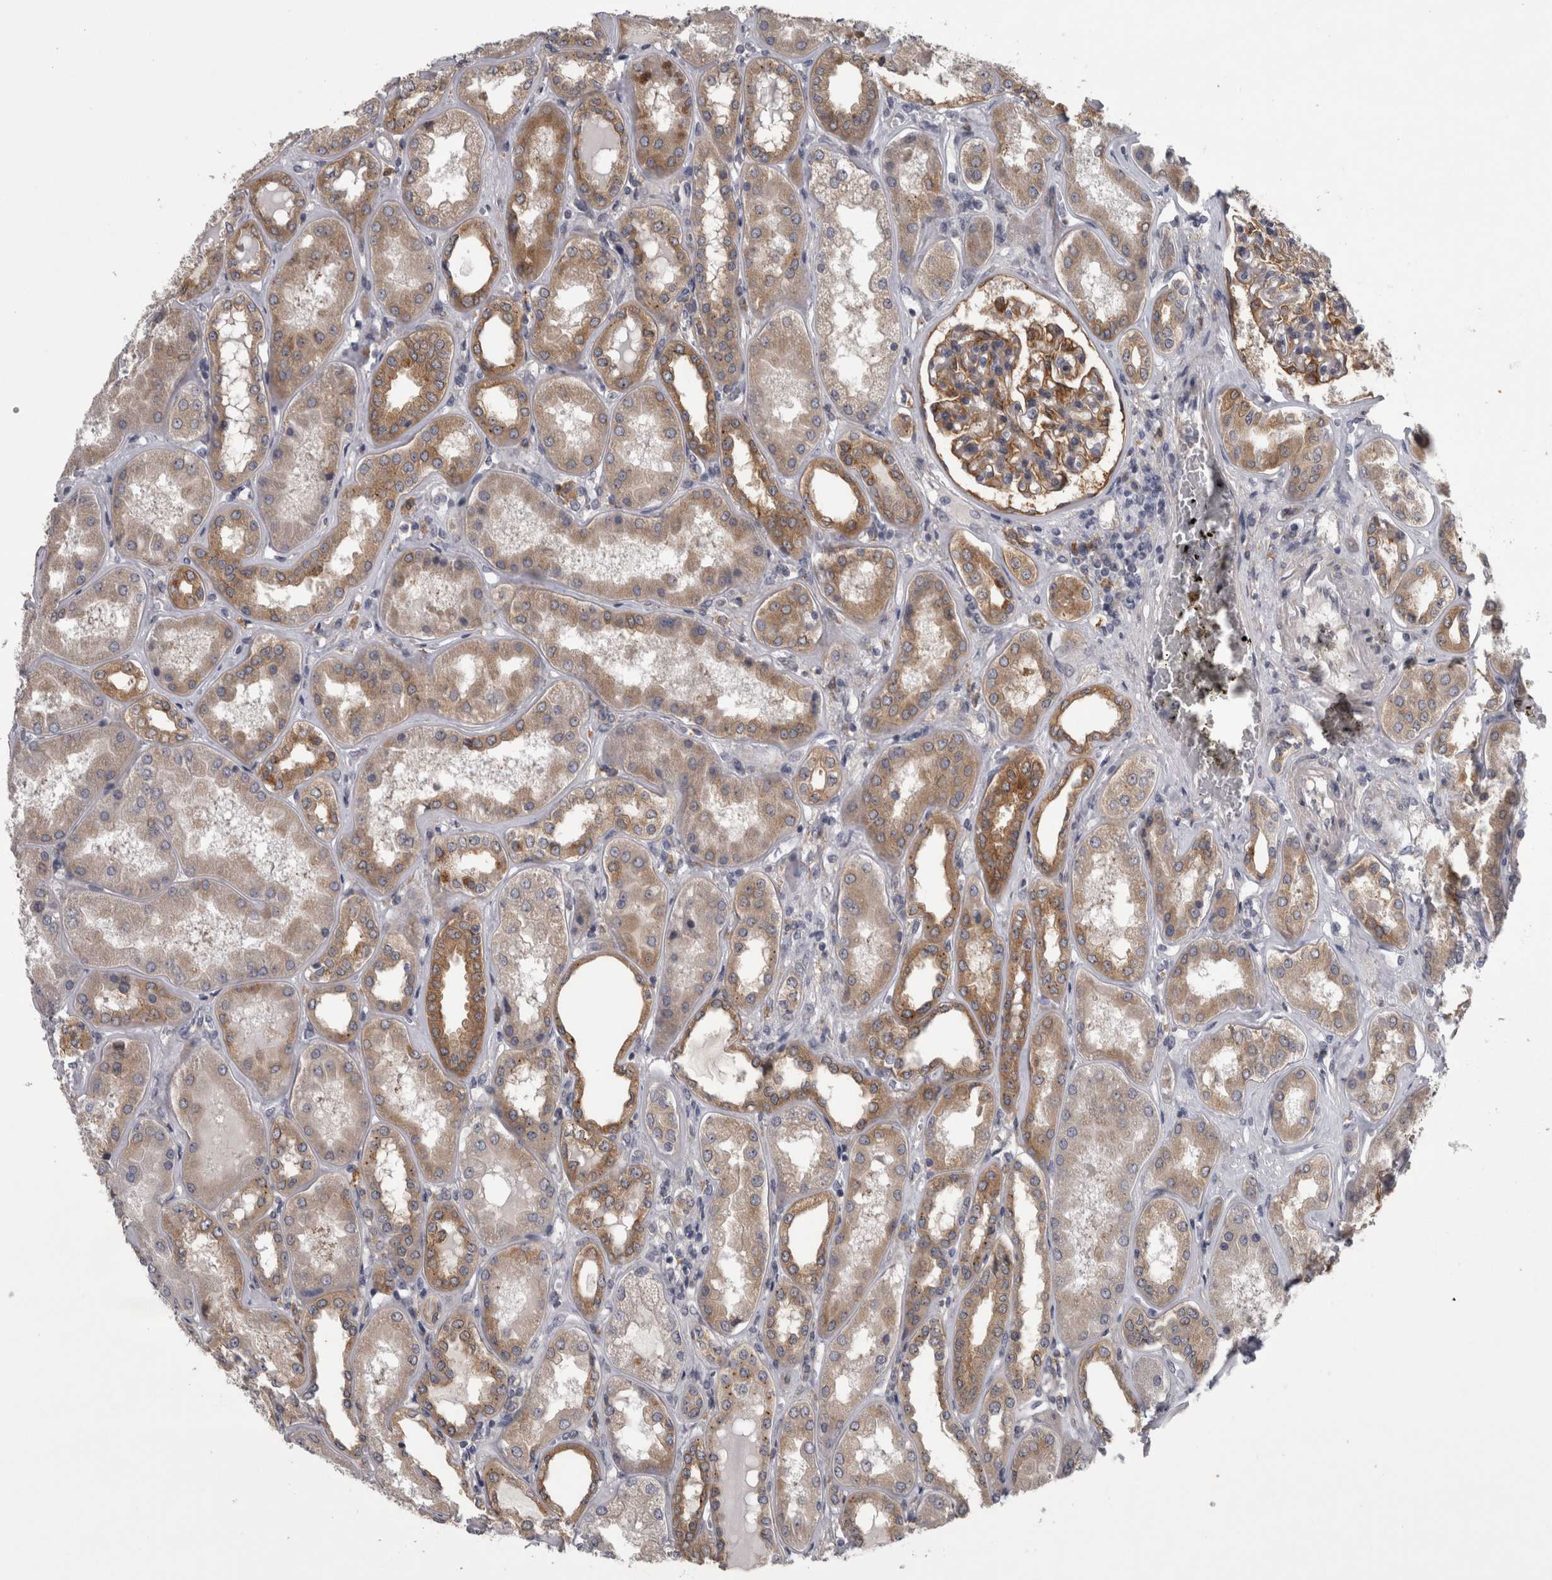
{"staining": {"intensity": "moderate", "quantity": "25%-75%", "location": "cytoplasmic/membranous"}, "tissue": "kidney", "cell_type": "Cells in glomeruli", "image_type": "normal", "snomed": [{"axis": "morphology", "description": "Normal tissue, NOS"}, {"axis": "topography", "description": "Kidney"}], "caption": "The image shows staining of benign kidney, revealing moderate cytoplasmic/membranous protein expression (brown color) within cells in glomeruli. The protein of interest is shown in brown color, while the nuclei are stained blue.", "gene": "PRKCI", "patient": {"sex": "female", "age": 56}}